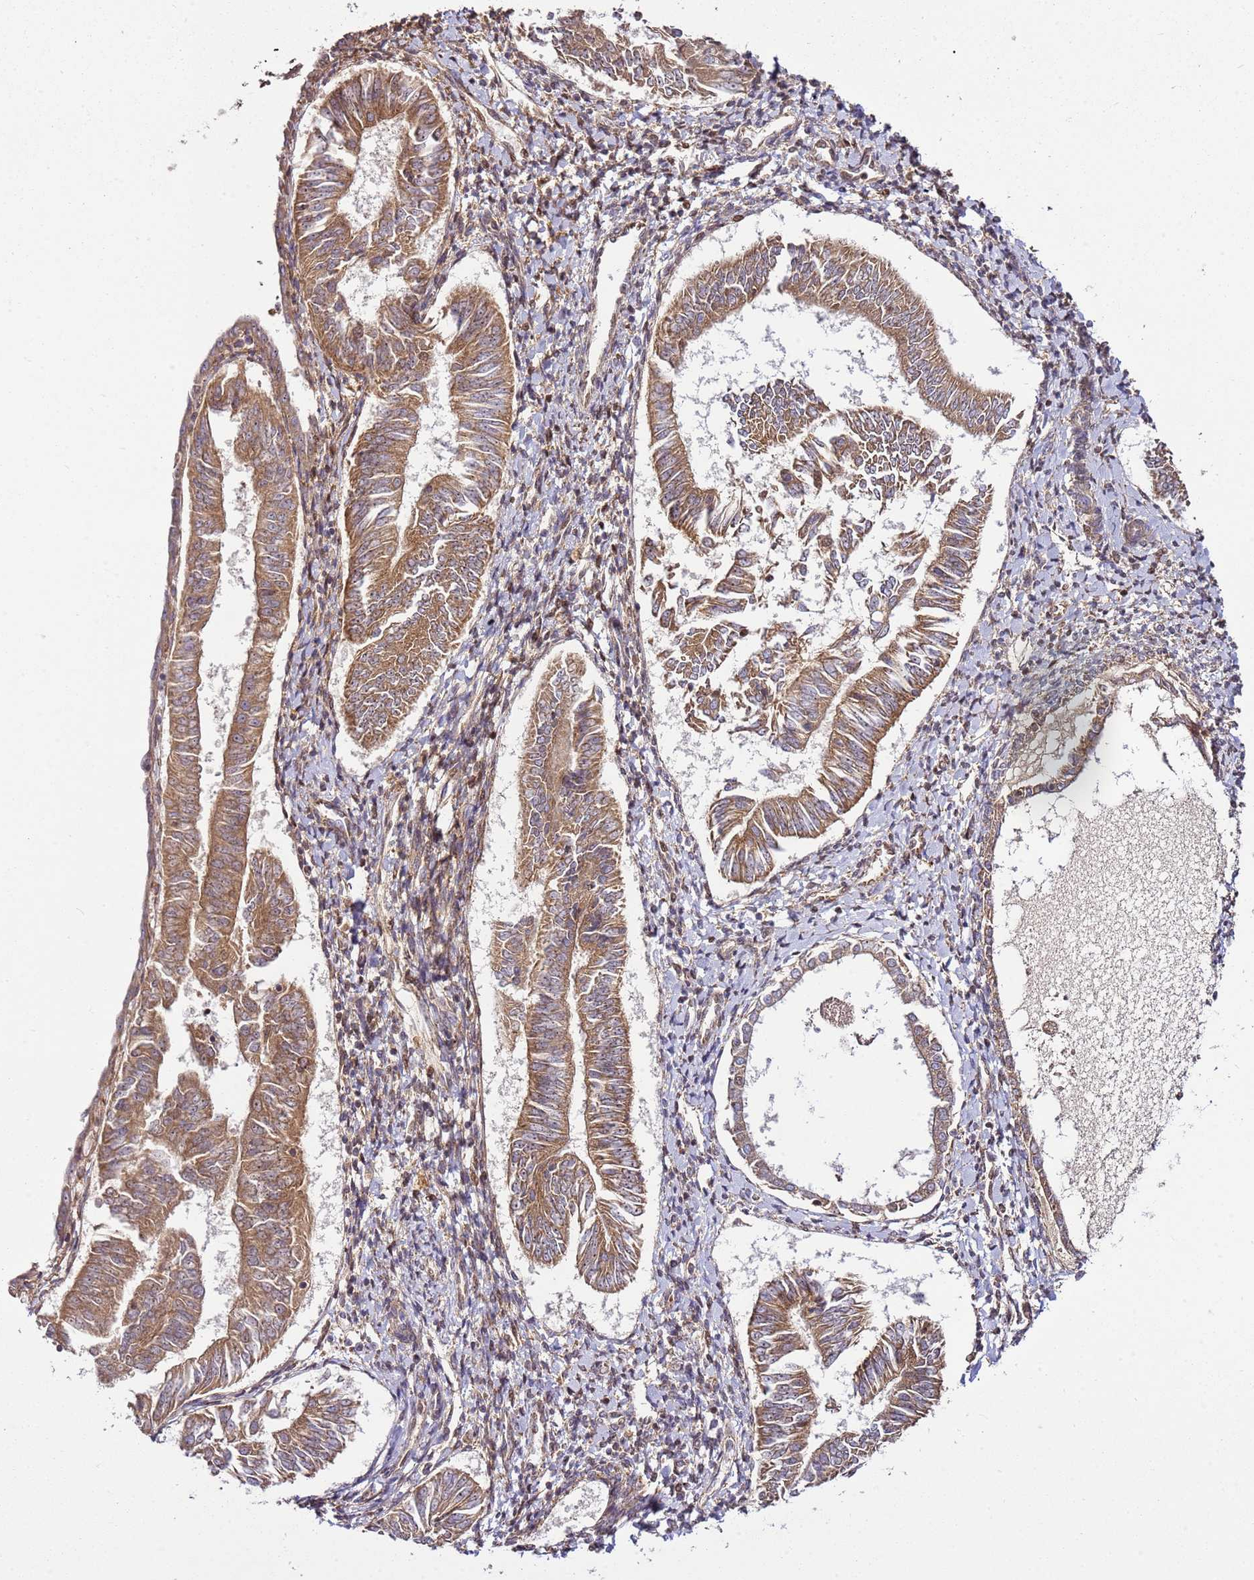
{"staining": {"intensity": "moderate", "quantity": ">75%", "location": "cytoplasmic/membranous"}, "tissue": "endometrial cancer", "cell_type": "Tumor cells", "image_type": "cancer", "snomed": [{"axis": "morphology", "description": "Adenocarcinoma, NOS"}, {"axis": "topography", "description": "Endometrium"}], "caption": "A brown stain shows moderate cytoplasmic/membranous positivity of a protein in human endometrial cancer tumor cells.", "gene": "RASA3", "patient": {"sex": "female", "age": 58}}